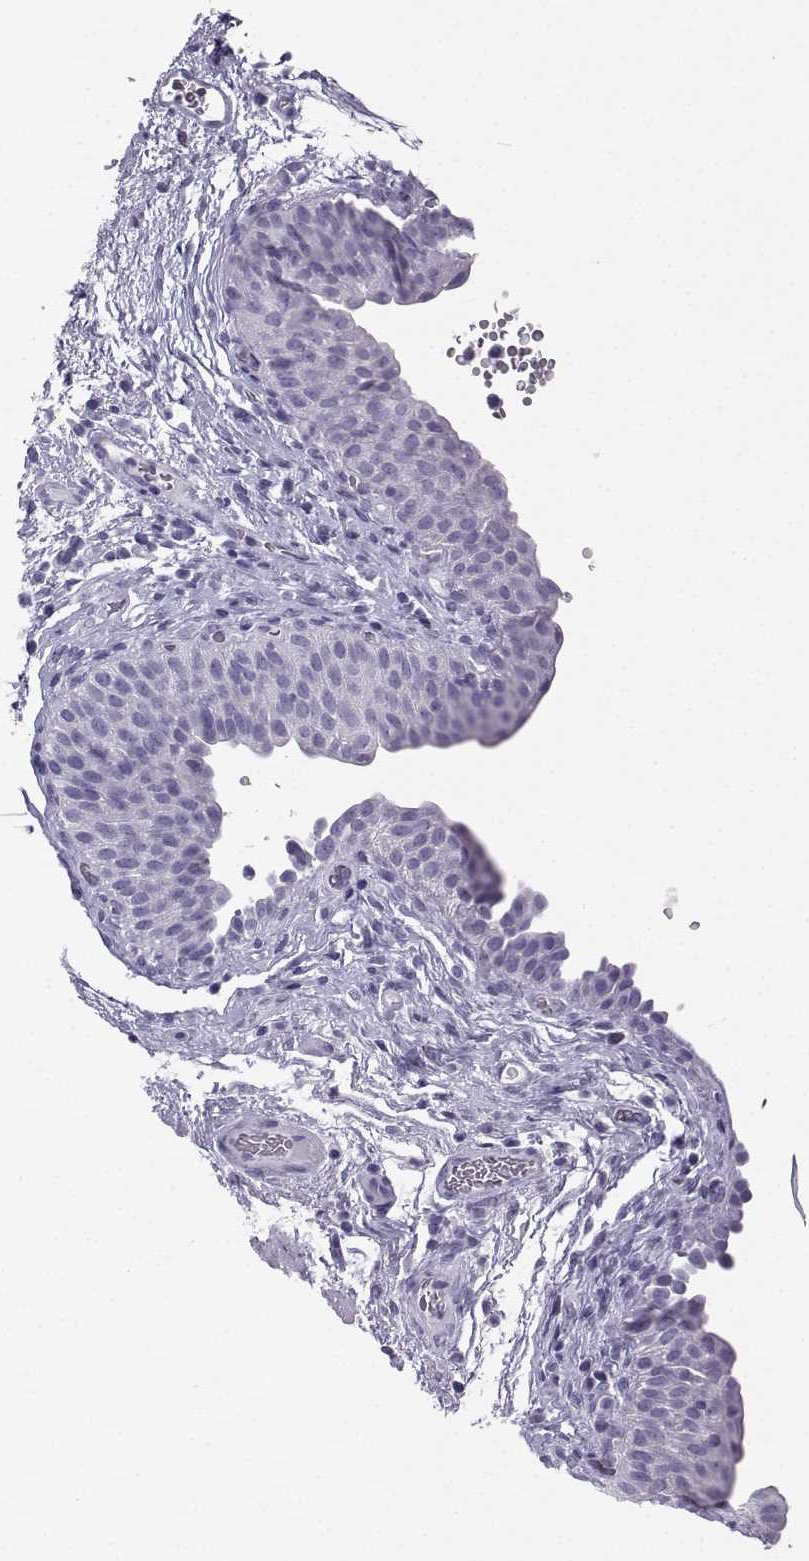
{"staining": {"intensity": "negative", "quantity": "none", "location": "none"}, "tissue": "urinary bladder", "cell_type": "Urothelial cells", "image_type": "normal", "snomed": [{"axis": "morphology", "description": "Normal tissue, NOS"}, {"axis": "topography", "description": "Urinary bladder"}], "caption": "The image reveals no staining of urothelial cells in benign urinary bladder.", "gene": "NEFL", "patient": {"sex": "male", "age": 66}}